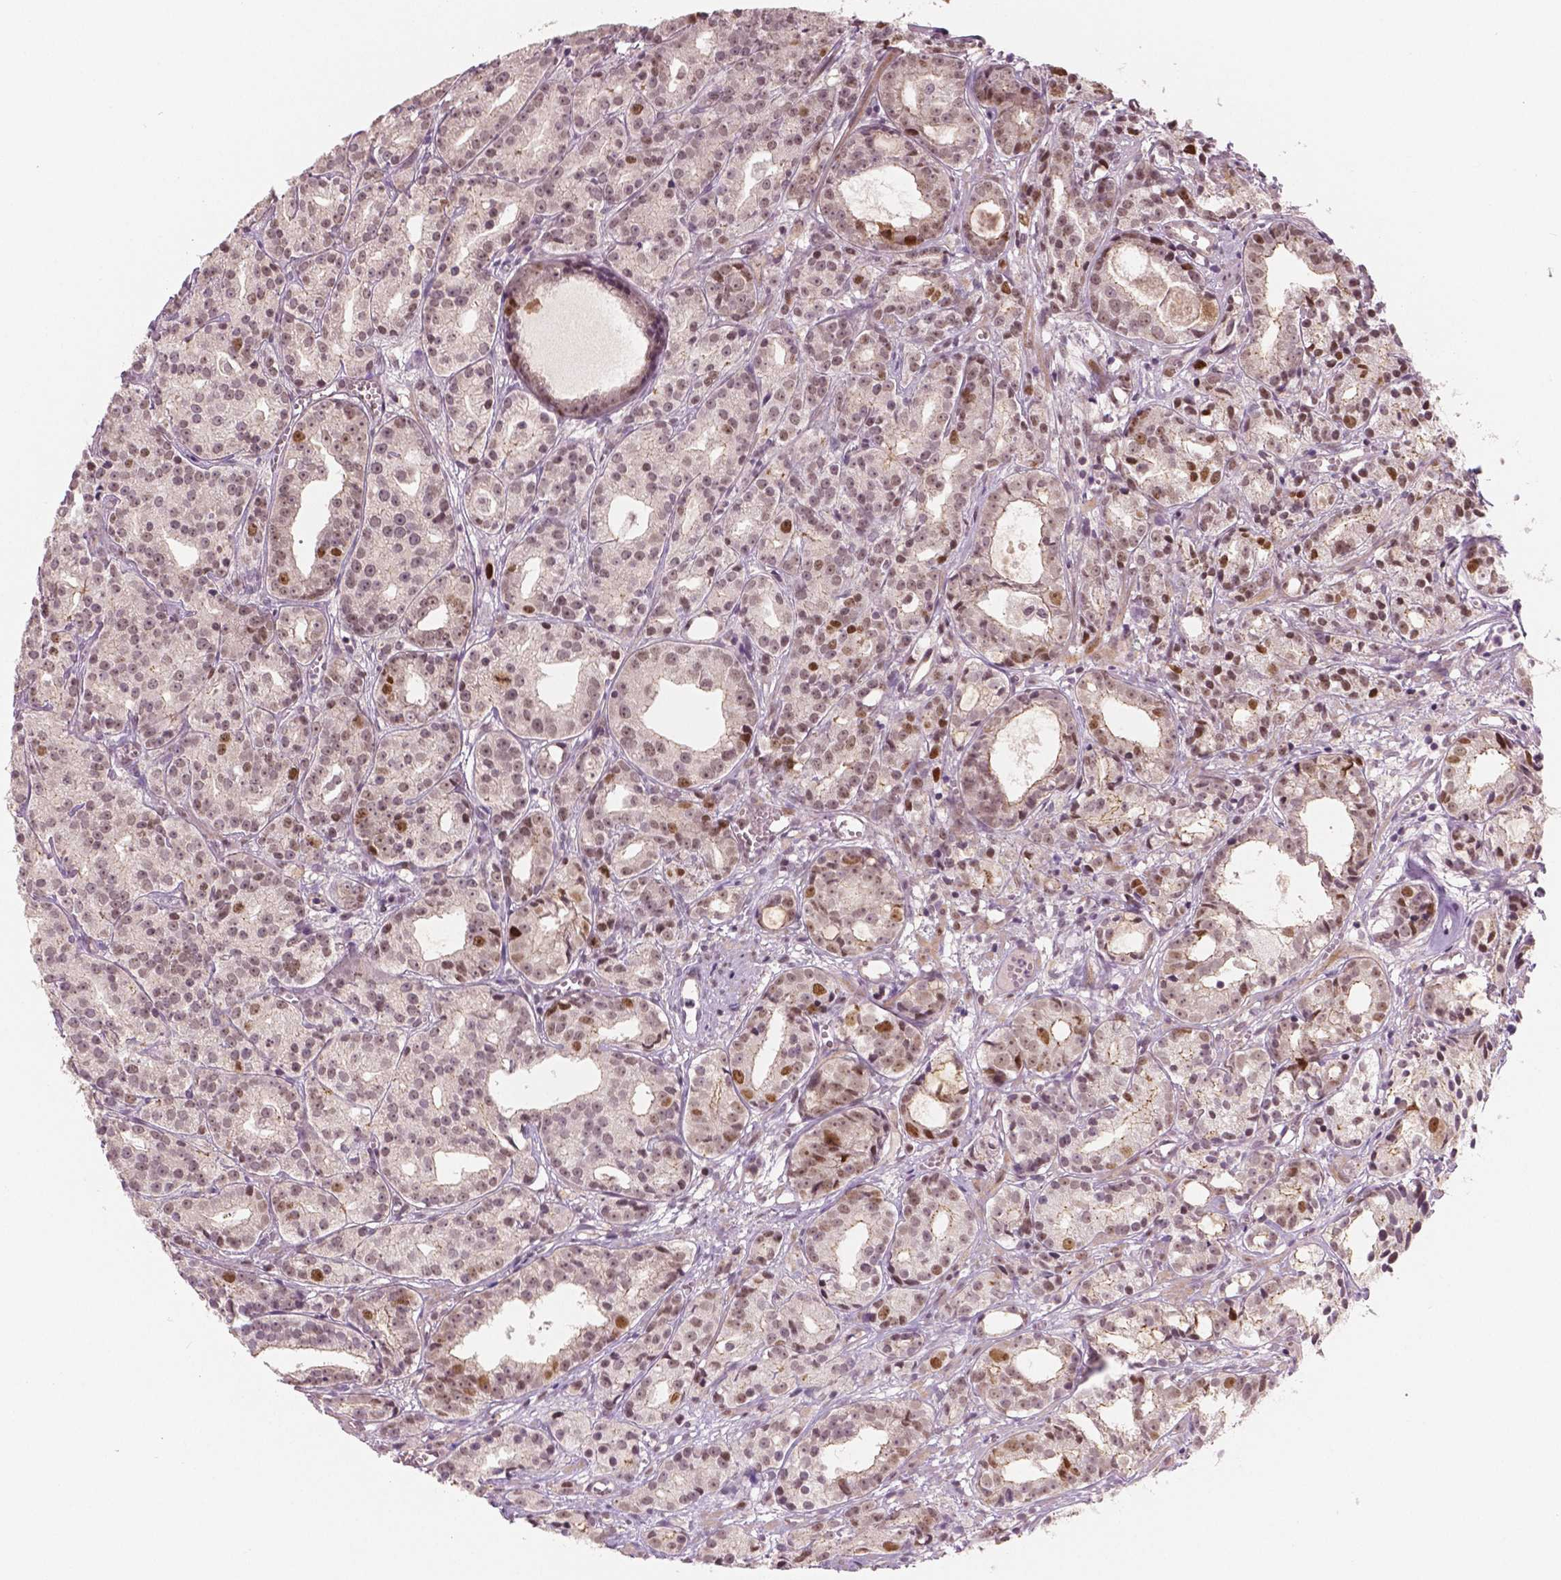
{"staining": {"intensity": "weak", "quantity": ">75%", "location": "cytoplasmic/membranous,nuclear"}, "tissue": "prostate cancer", "cell_type": "Tumor cells", "image_type": "cancer", "snomed": [{"axis": "morphology", "description": "Adenocarcinoma, Medium grade"}, {"axis": "topography", "description": "Prostate"}], "caption": "Tumor cells exhibit low levels of weak cytoplasmic/membranous and nuclear positivity in approximately >75% of cells in prostate cancer.", "gene": "NSD2", "patient": {"sex": "male", "age": 74}}